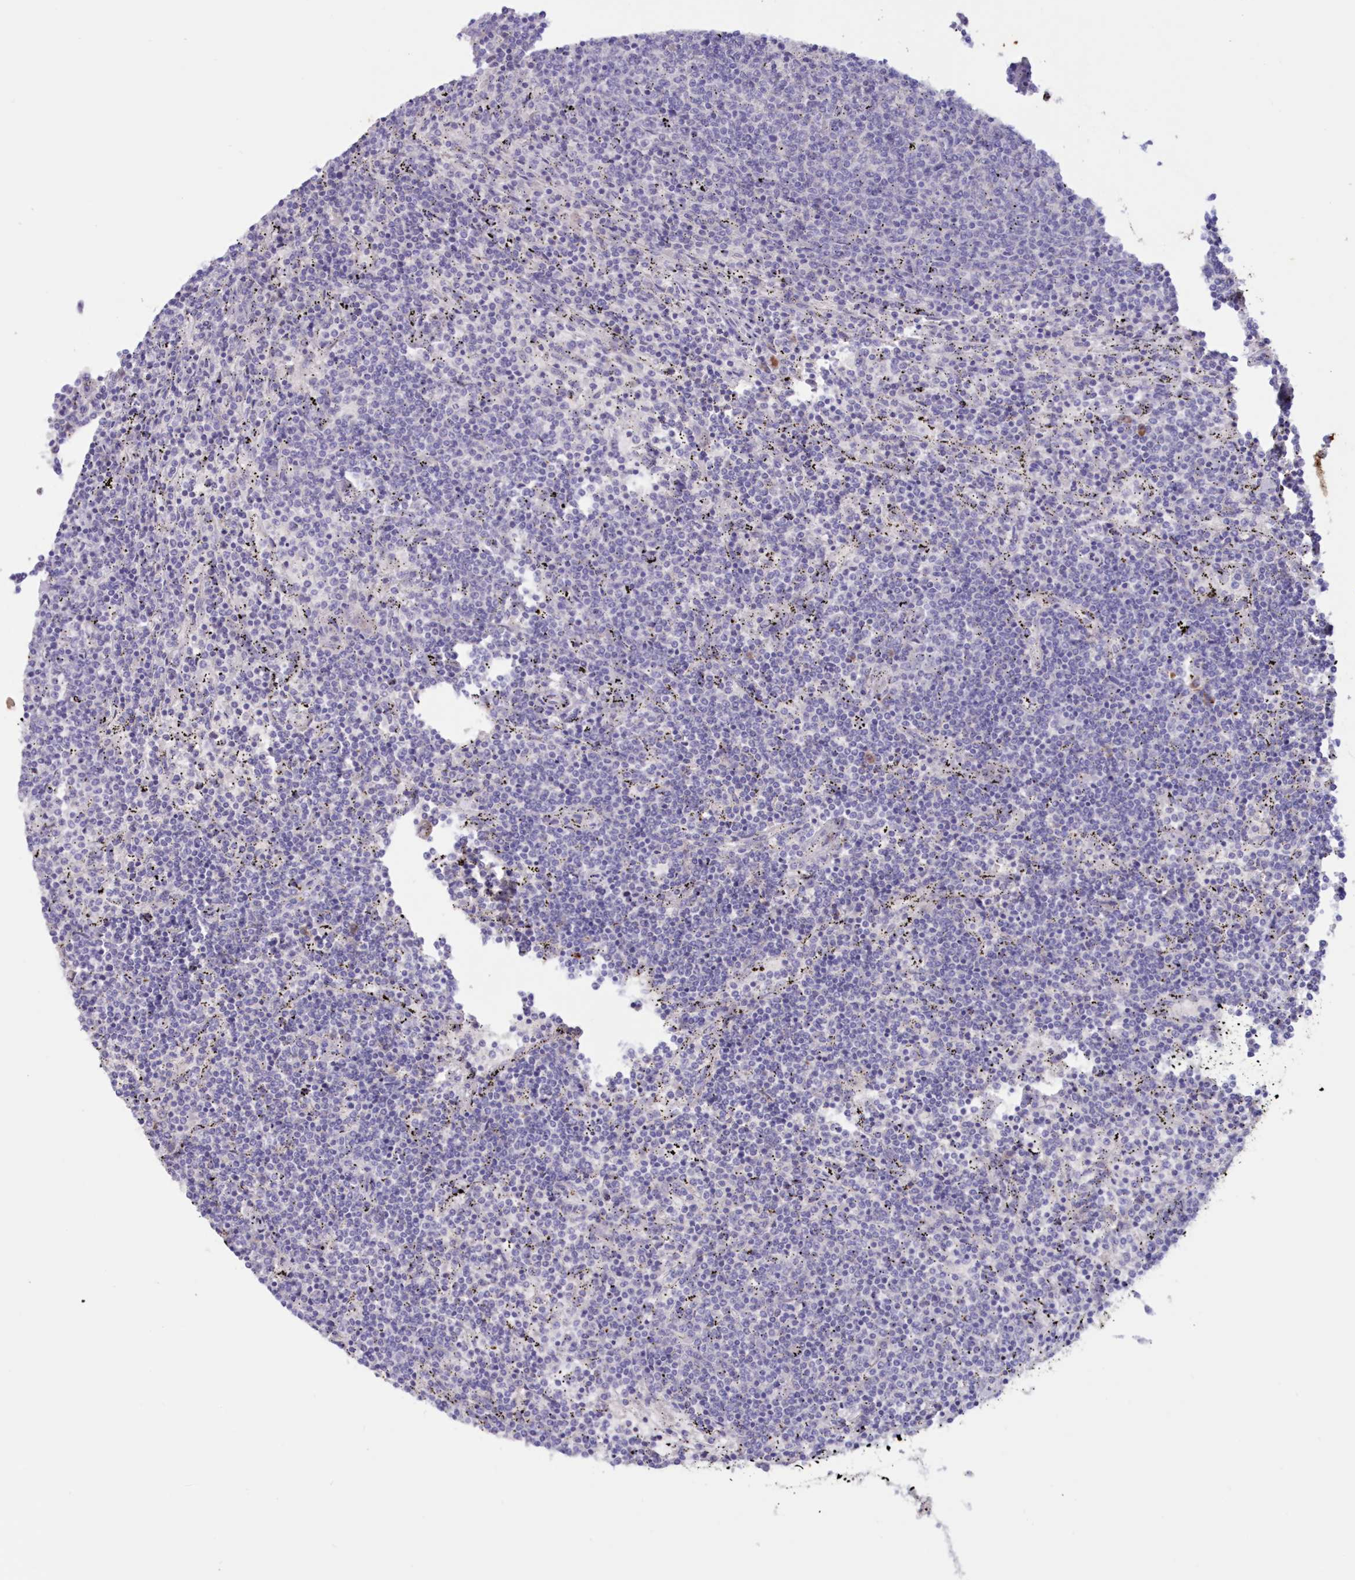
{"staining": {"intensity": "negative", "quantity": "none", "location": "none"}, "tissue": "lymphoma", "cell_type": "Tumor cells", "image_type": "cancer", "snomed": [{"axis": "morphology", "description": "Malignant lymphoma, non-Hodgkin's type, Low grade"}, {"axis": "topography", "description": "Spleen"}], "caption": "Tumor cells are negative for brown protein staining in malignant lymphoma, non-Hodgkin's type (low-grade). (DAB immunohistochemistry (IHC), high magnification).", "gene": "SNED1", "patient": {"sex": "female", "age": 50}}